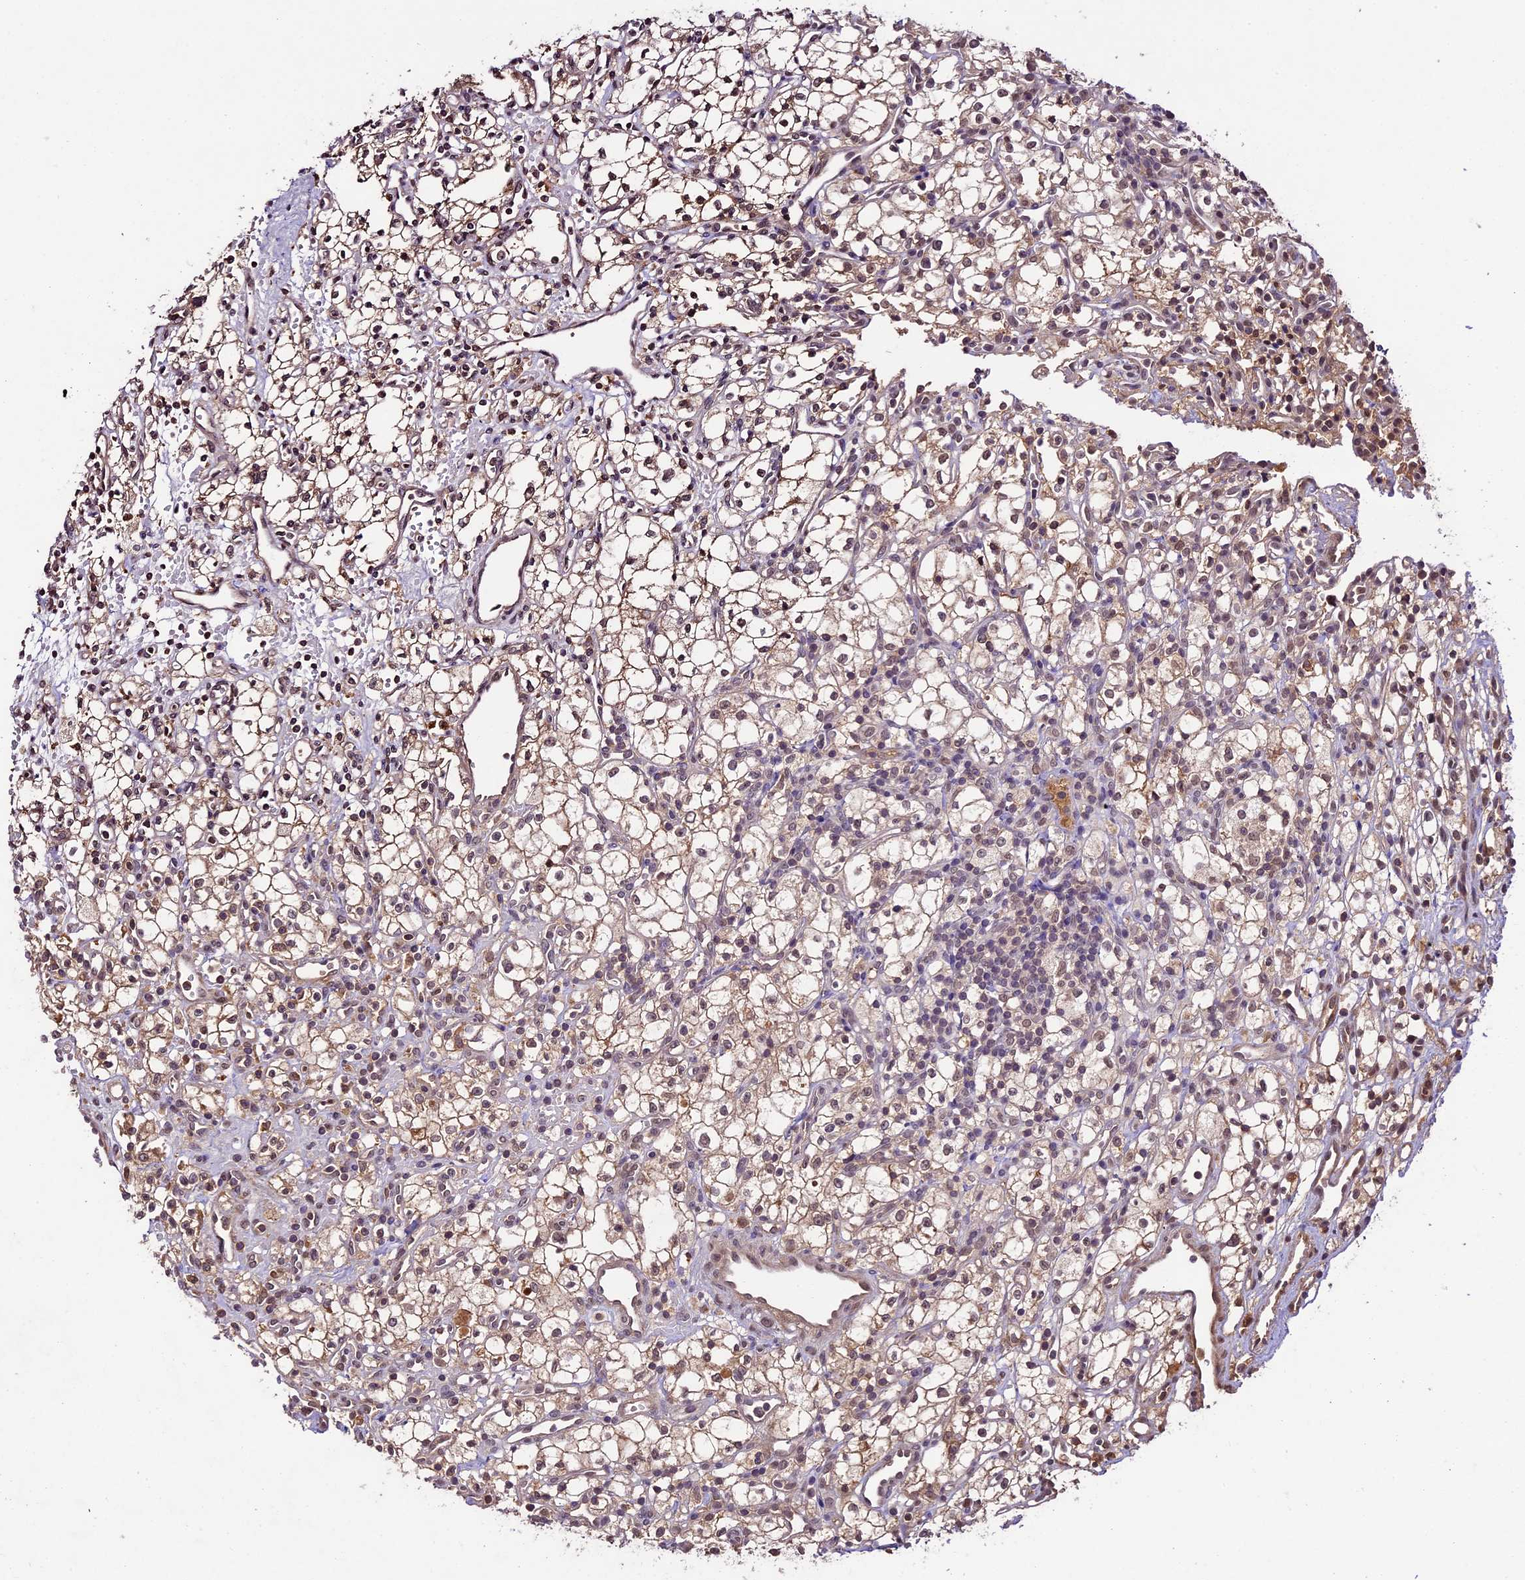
{"staining": {"intensity": "weak", "quantity": ">75%", "location": "nuclear"}, "tissue": "renal cancer", "cell_type": "Tumor cells", "image_type": "cancer", "snomed": [{"axis": "morphology", "description": "Adenocarcinoma, NOS"}, {"axis": "topography", "description": "Kidney"}], "caption": "Weak nuclear positivity for a protein is appreciated in approximately >75% of tumor cells of renal cancer (adenocarcinoma) using immunohistochemistry (IHC).", "gene": "ATP10A", "patient": {"sex": "male", "age": 59}}